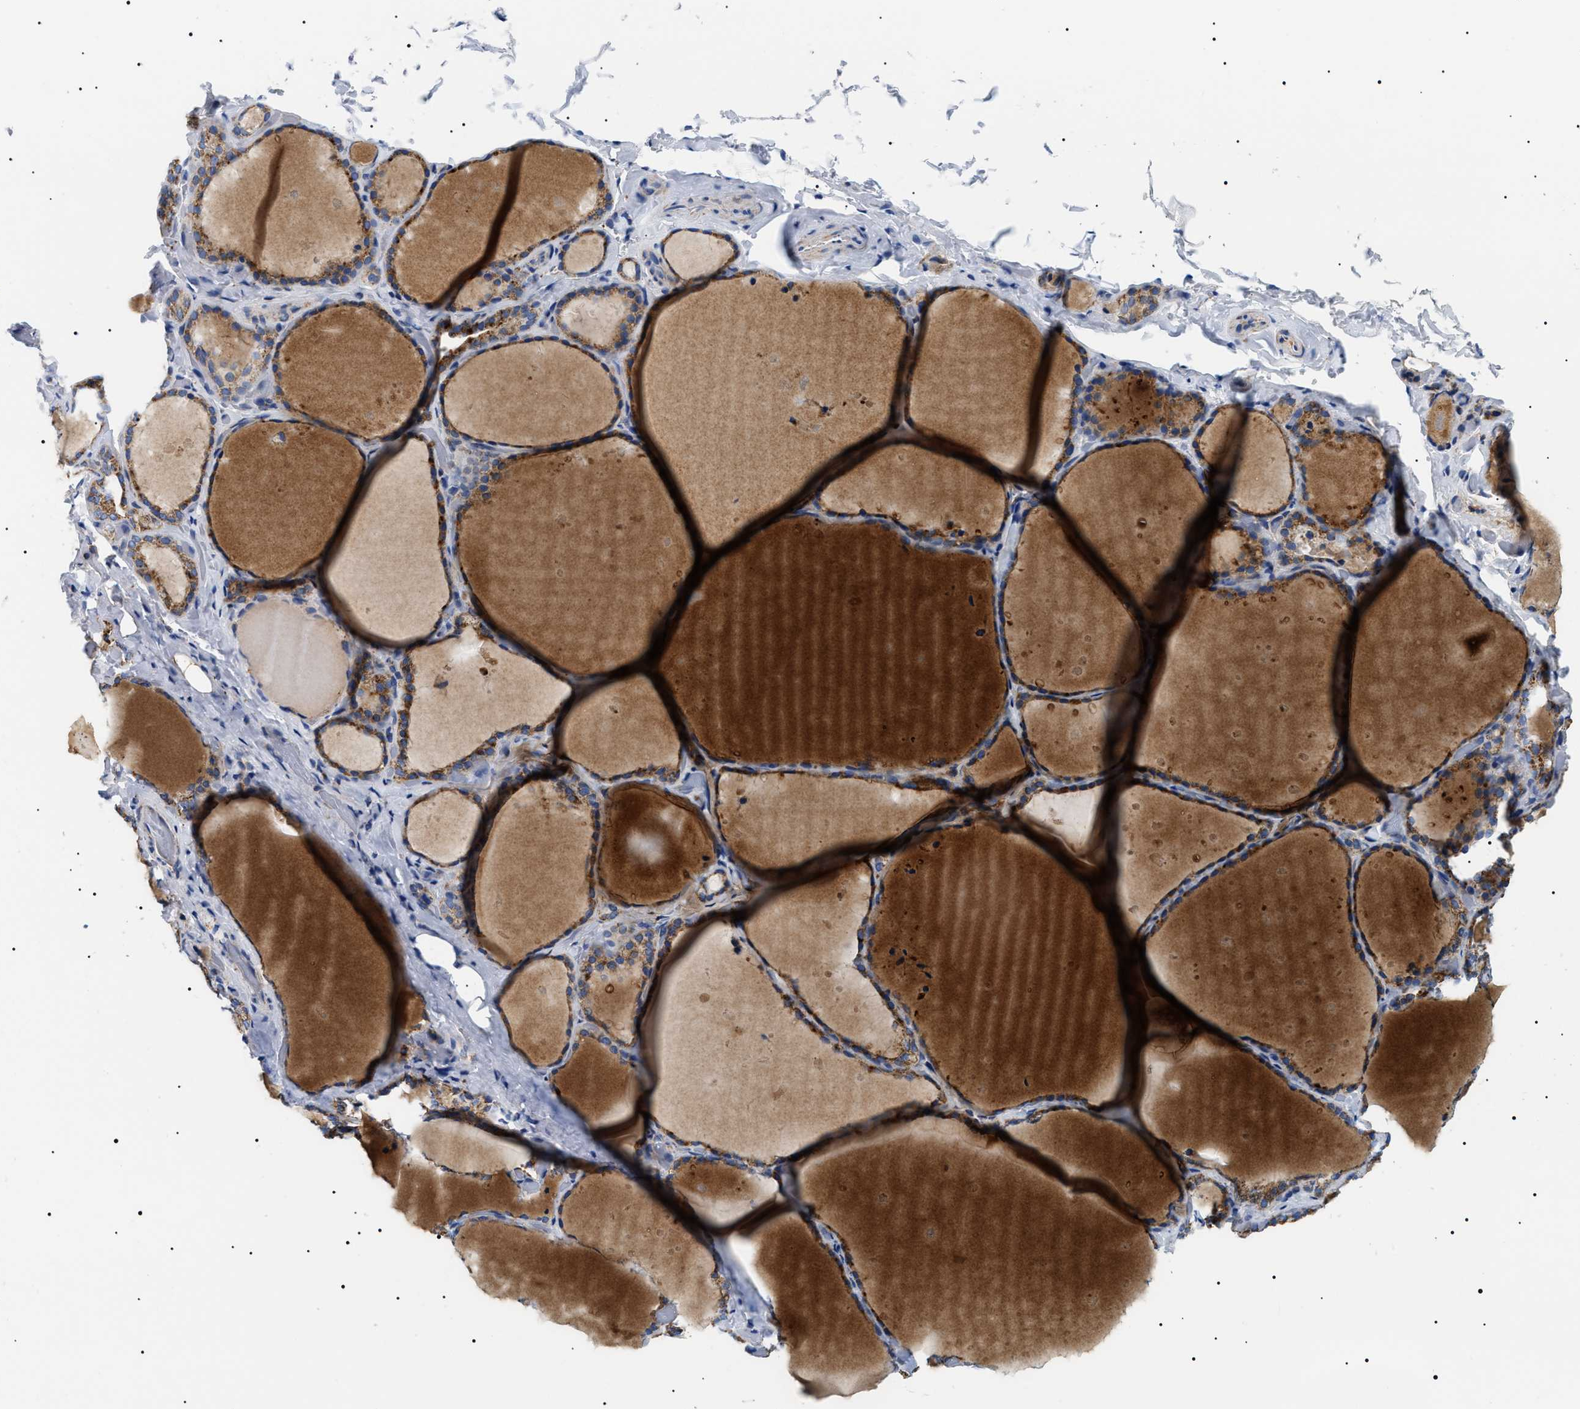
{"staining": {"intensity": "moderate", "quantity": ">75%", "location": "cytoplasmic/membranous"}, "tissue": "thyroid gland", "cell_type": "Glandular cells", "image_type": "normal", "snomed": [{"axis": "morphology", "description": "Normal tissue, NOS"}, {"axis": "topography", "description": "Thyroid gland"}], "caption": "A brown stain labels moderate cytoplasmic/membranous positivity of a protein in glandular cells of unremarkable thyroid gland.", "gene": "OXSM", "patient": {"sex": "female", "age": 44}}